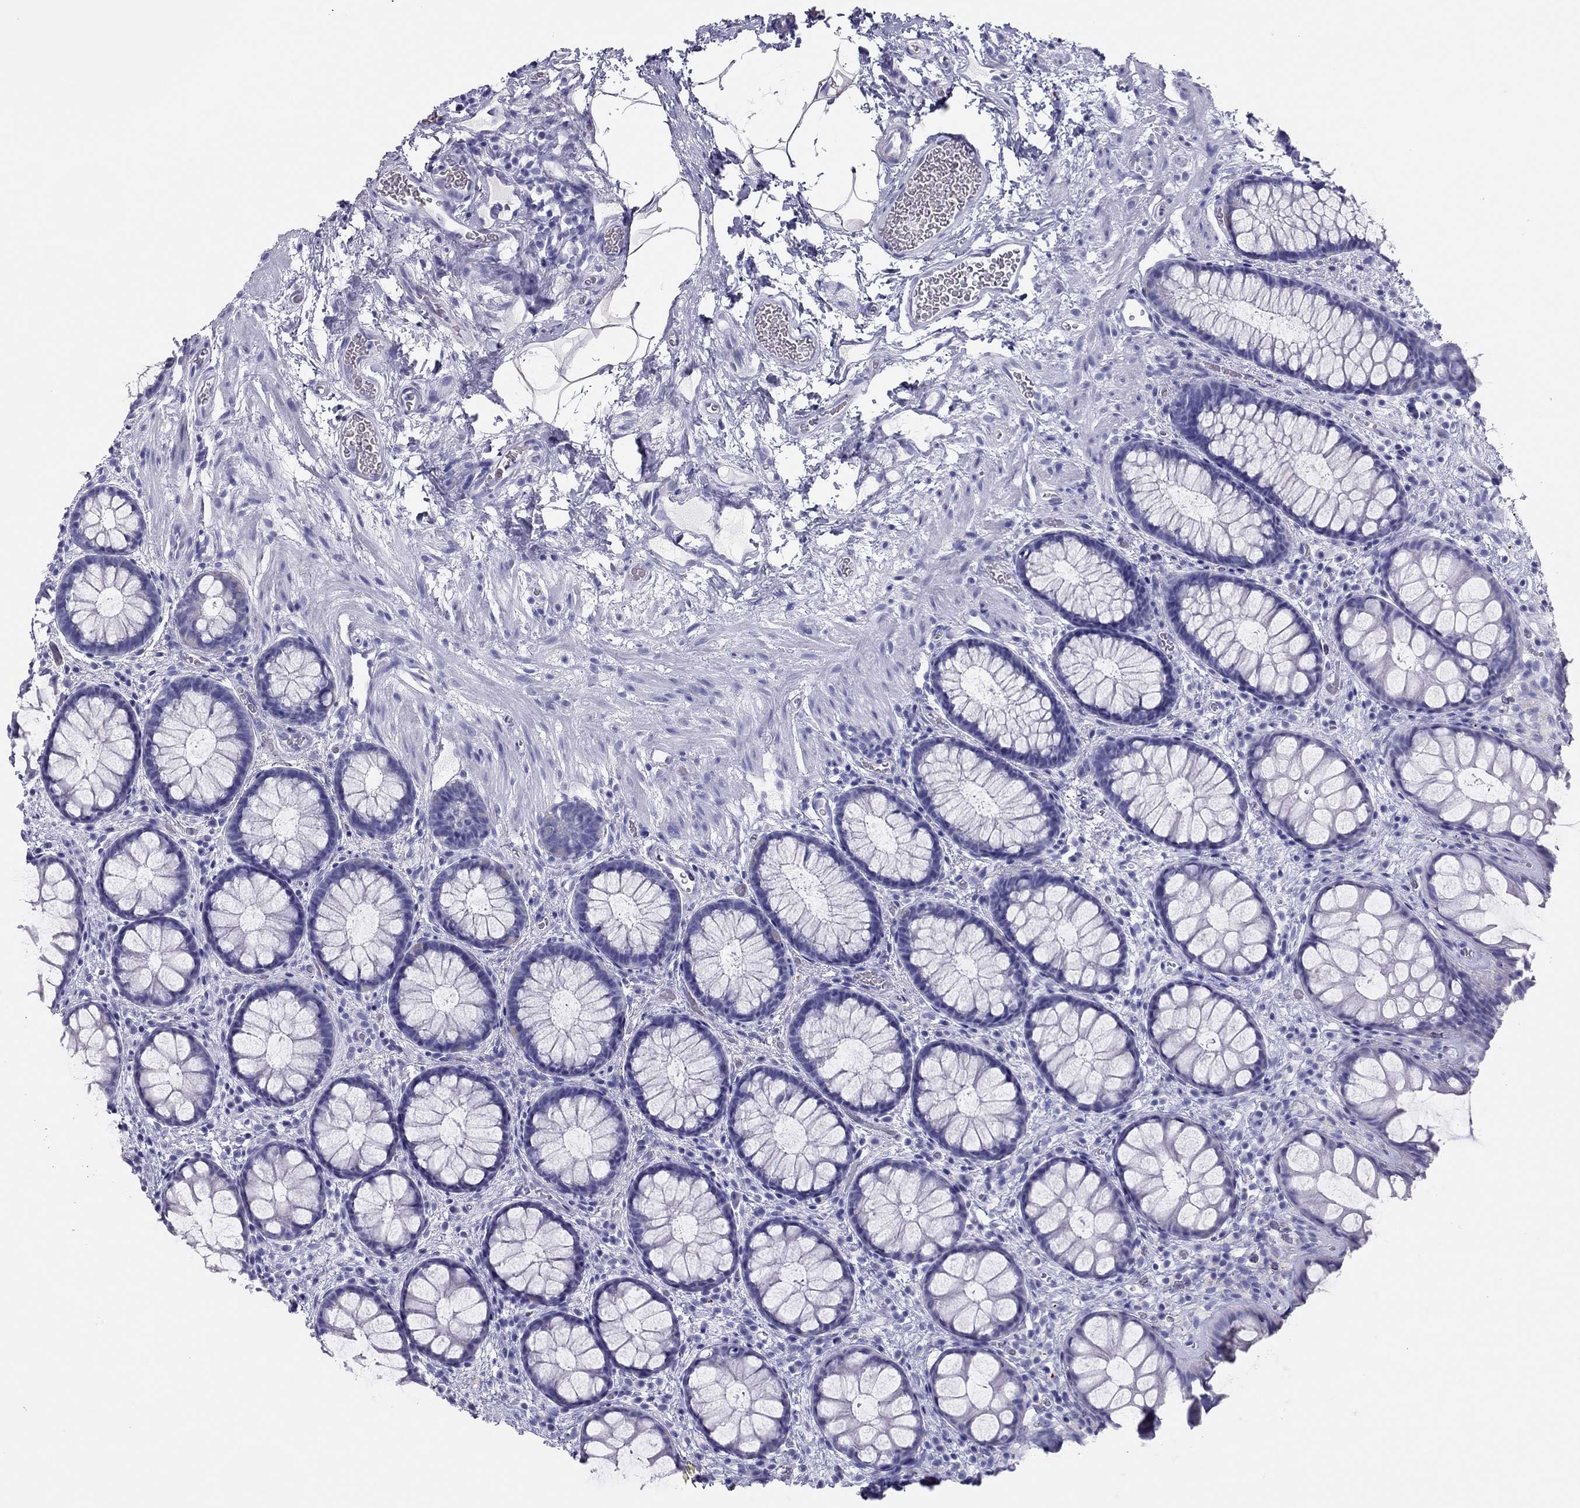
{"staining": {"intensity": "negative", "quantity": "none", "location": "none"}, "tissue": "rectum", "cell_type": "Glandular cells", "image_type": "normal", "snomed": [{"axis": "morphology", "description": "Normal tissue, NOS"}, {"axis": "topography", "description": "Rectum"}], "caption": "Rectum was stained to show a protein in brown. There is no significant positivity in glandular cells. (Stains: DAB (3,3'-diaminobenzidine) IHC with hematoxylin counter stain, Microscopy: brightfield microscopy at high magnification).", "gene": "TSHB", "patient": {"sex": "female", "age": 62}}